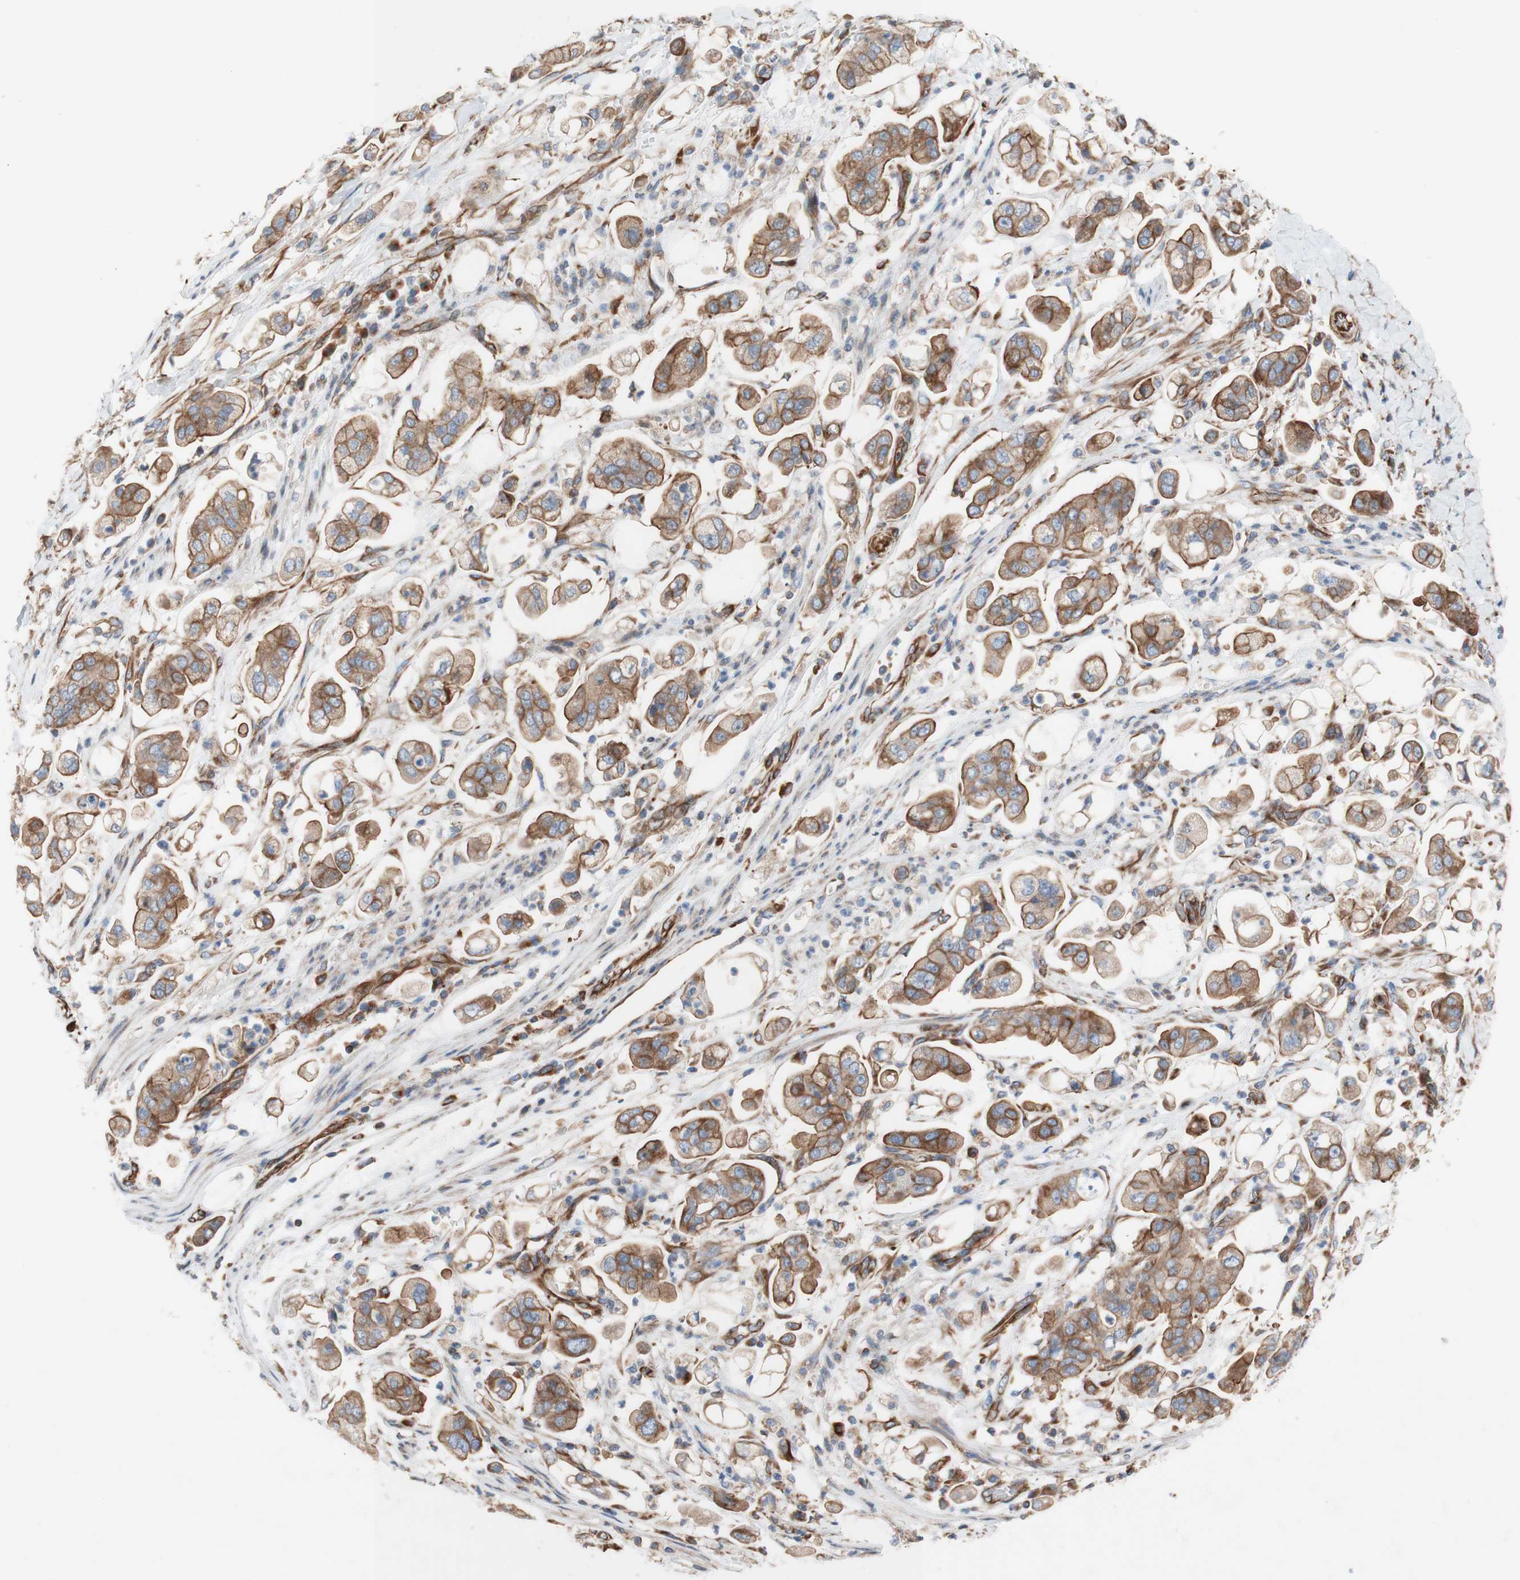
{"staining": {"intensity": "moderate", "quantity": ">75%", "location": "cytoplasmic/membranous"}, "tissue": "stomach cancer", "cell_type": "Tumor cells", "image_type": "cancer", "snomed": [{"axis": "morphology", "description": "Adenocarcinoma, NOS"}, {"axis": "topography", "description": "Stomach"}], "caption": "Protein expression analysis of human stomach cancer reveals moderate cytoplasmic/membranous expression in approximately >75% of tumor cells.", "gene": "C1orf43", "patient": {"sex": "male", "age": 62}}